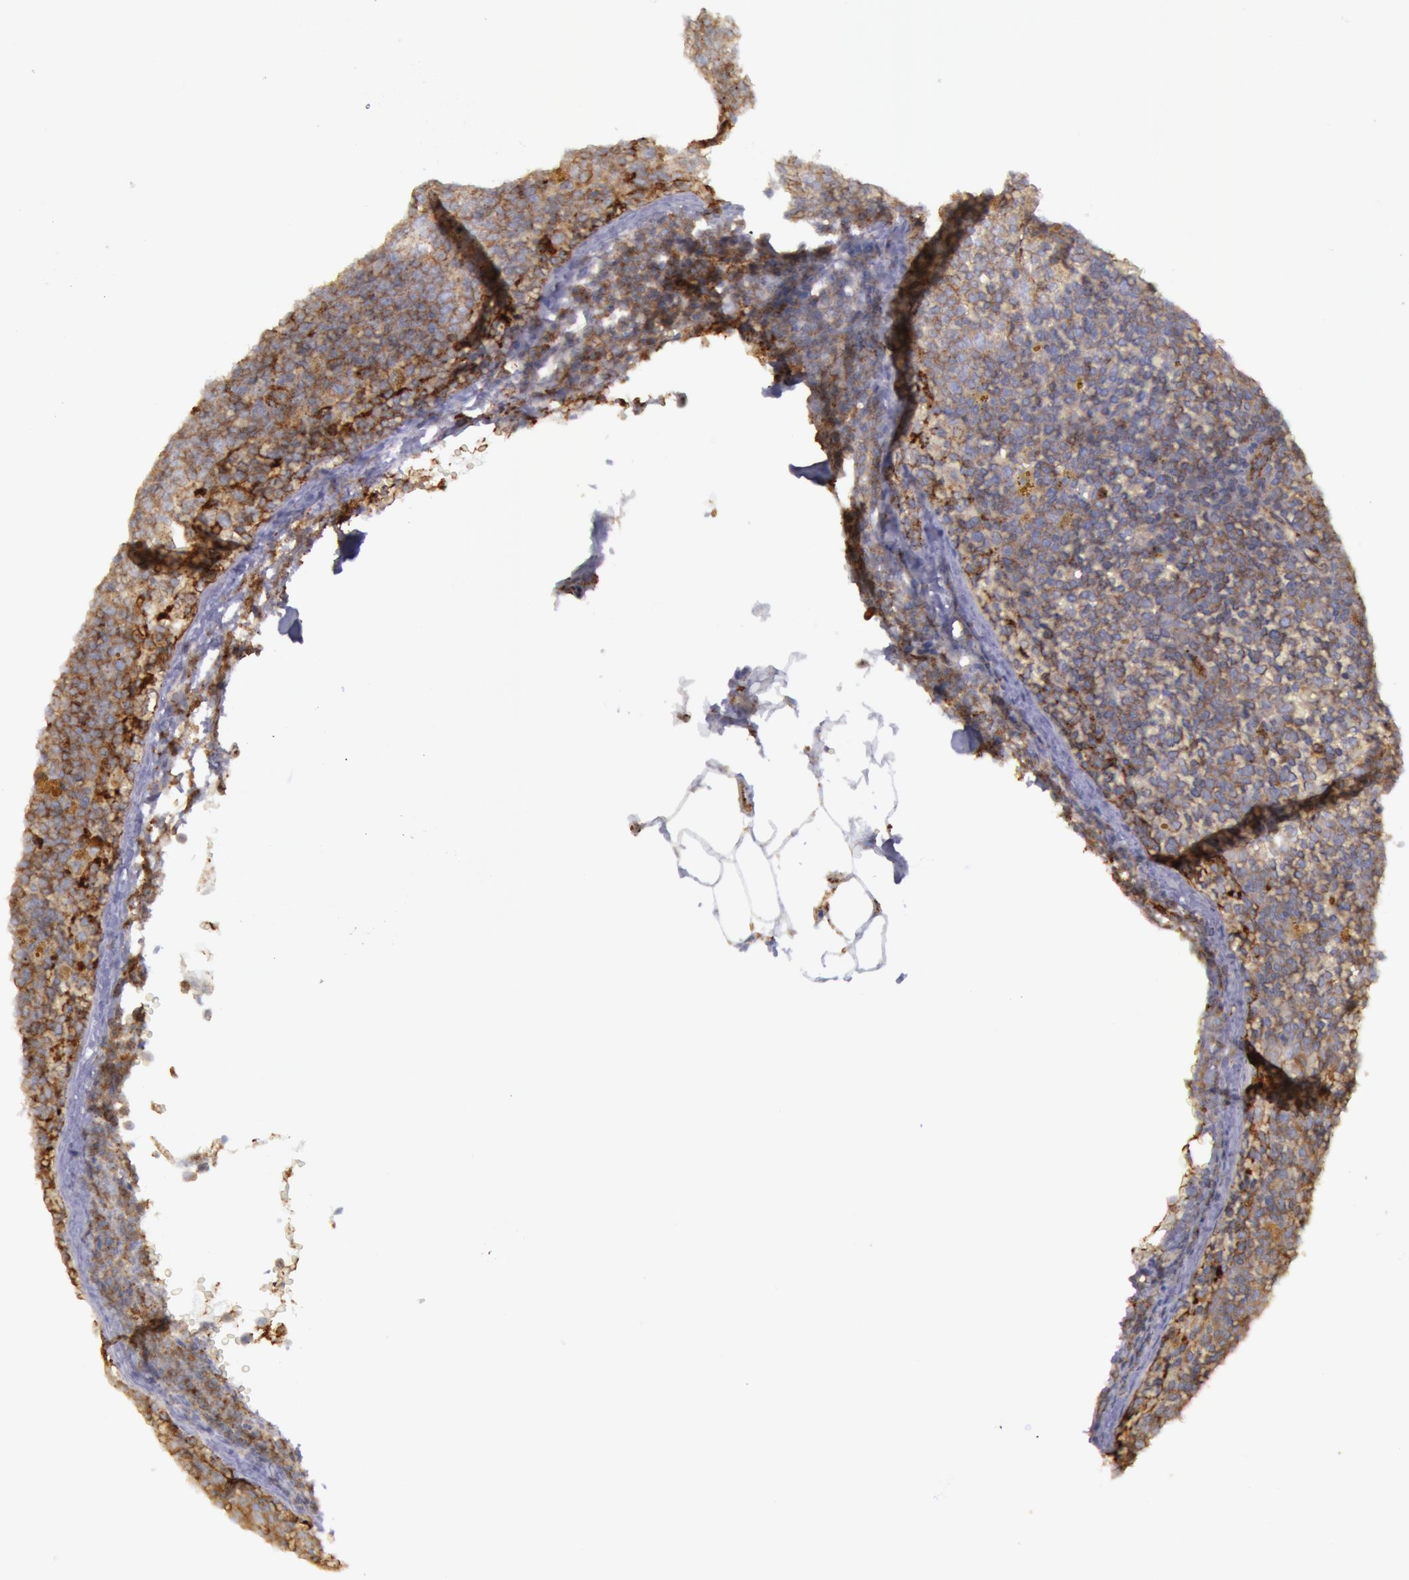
{"staining": {"intensity": "weak", "quantity": ">75%", "location": "cytoplasmic/membranous"}, "tissue": "lymphoma", "cell_type": "Tumor cells", "image_type": "cancer", "snomed": [{"axis": "morphology", "description": "Malignant lymphoma, non-Hodgkin's type, Low grade"}, {"axis": "topography", "description": "Lymph node"}], "caption": "Low-grade malignant lymphoma, non-Hodgkin's type stained for a protein (brown) reveals weak cytoplasmic/membranous positive staining in about >75% of tumor cells.", "gene": "FLOT2", "patient": {"sex": "male", "age": 50}}